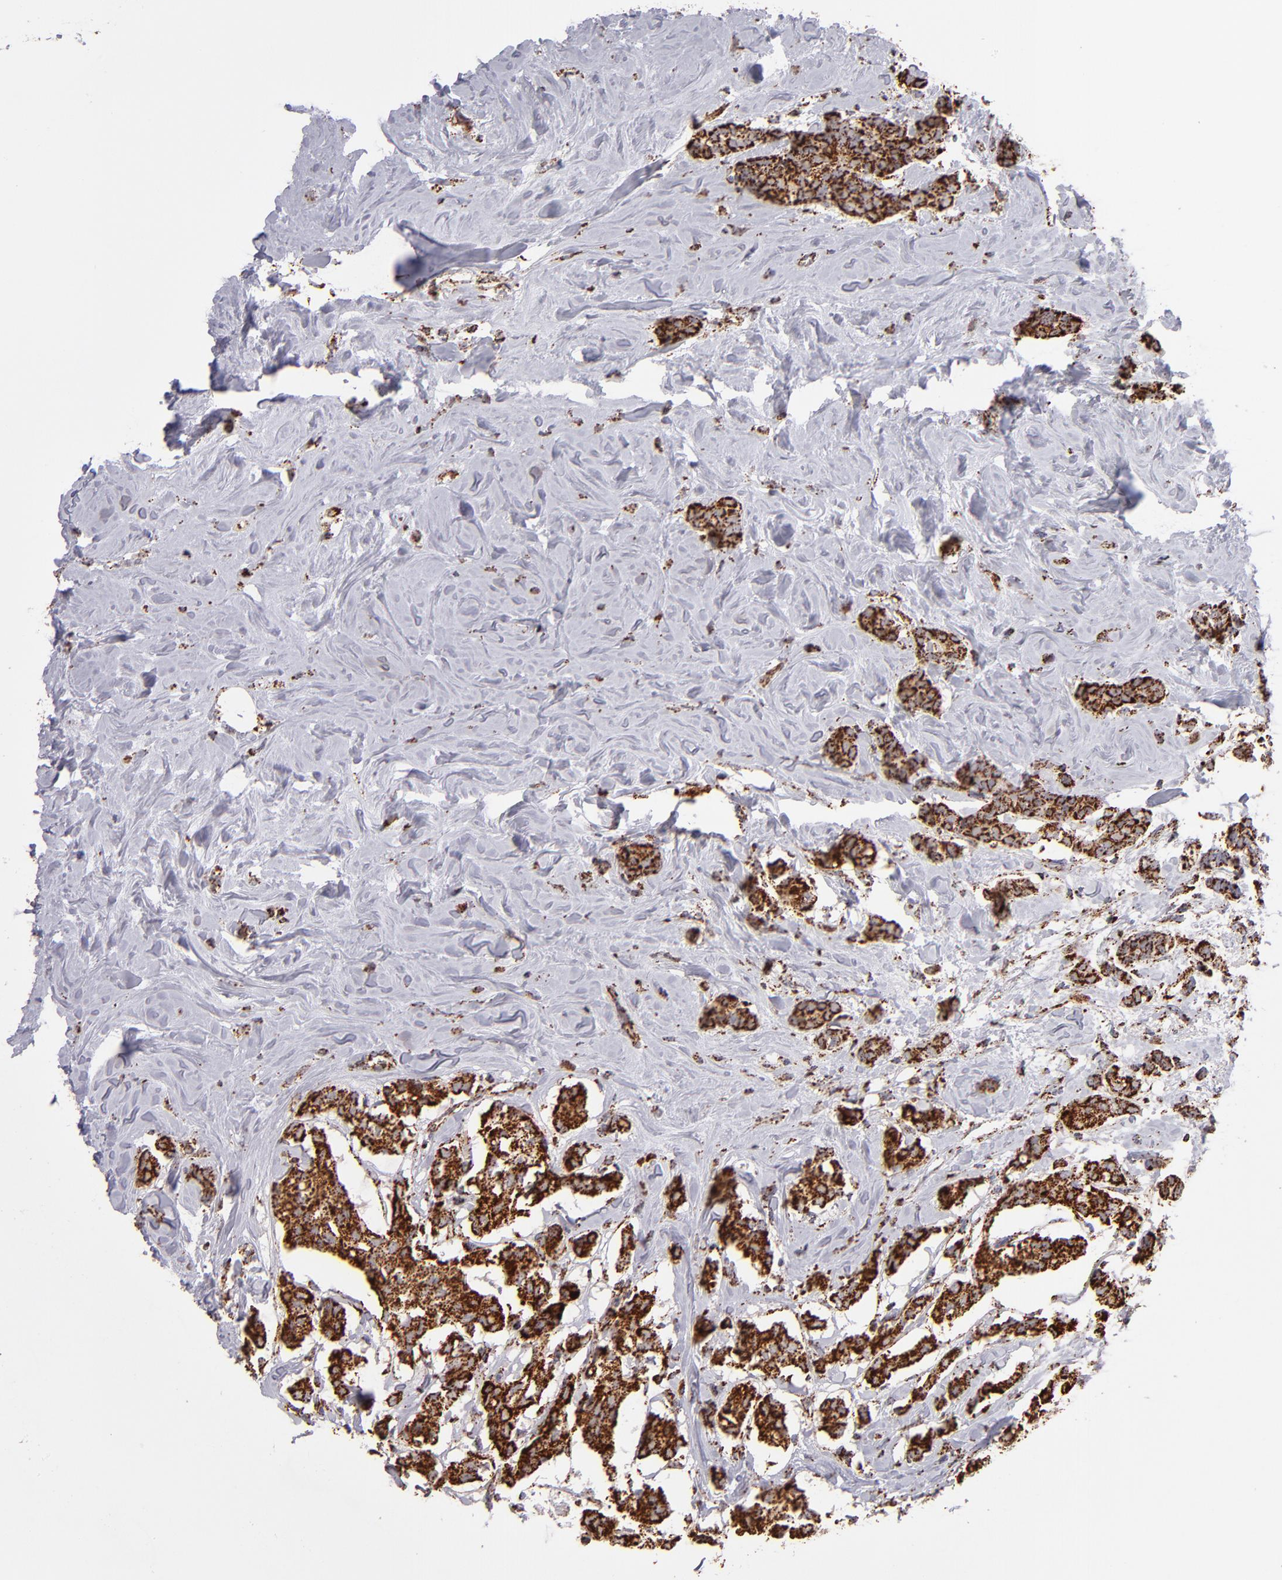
{"staining": {"intensity": "strong", "quantity": ">75%", "location": "cytoplasmic/membranous"}, "tissue": "breast cancer", "cell_type": "Tumor cells", "image_type": "cancer", "snomed": [{"axis": "morphology", "description": "Duct carcinoma"}, {"axis": "topography", "description": "Breast"}], "caption": "Brown immunohistochemical staining in human breast cancer (intraductal carcinoma) shows strong cytoplasmic/membranous expression in approximately >75% of tumor cells. (brown staining indicates protein expression, while blue staining denotes nuclei).", "gene": "DLST", "patient": {"sex": "female", "age": 84}}